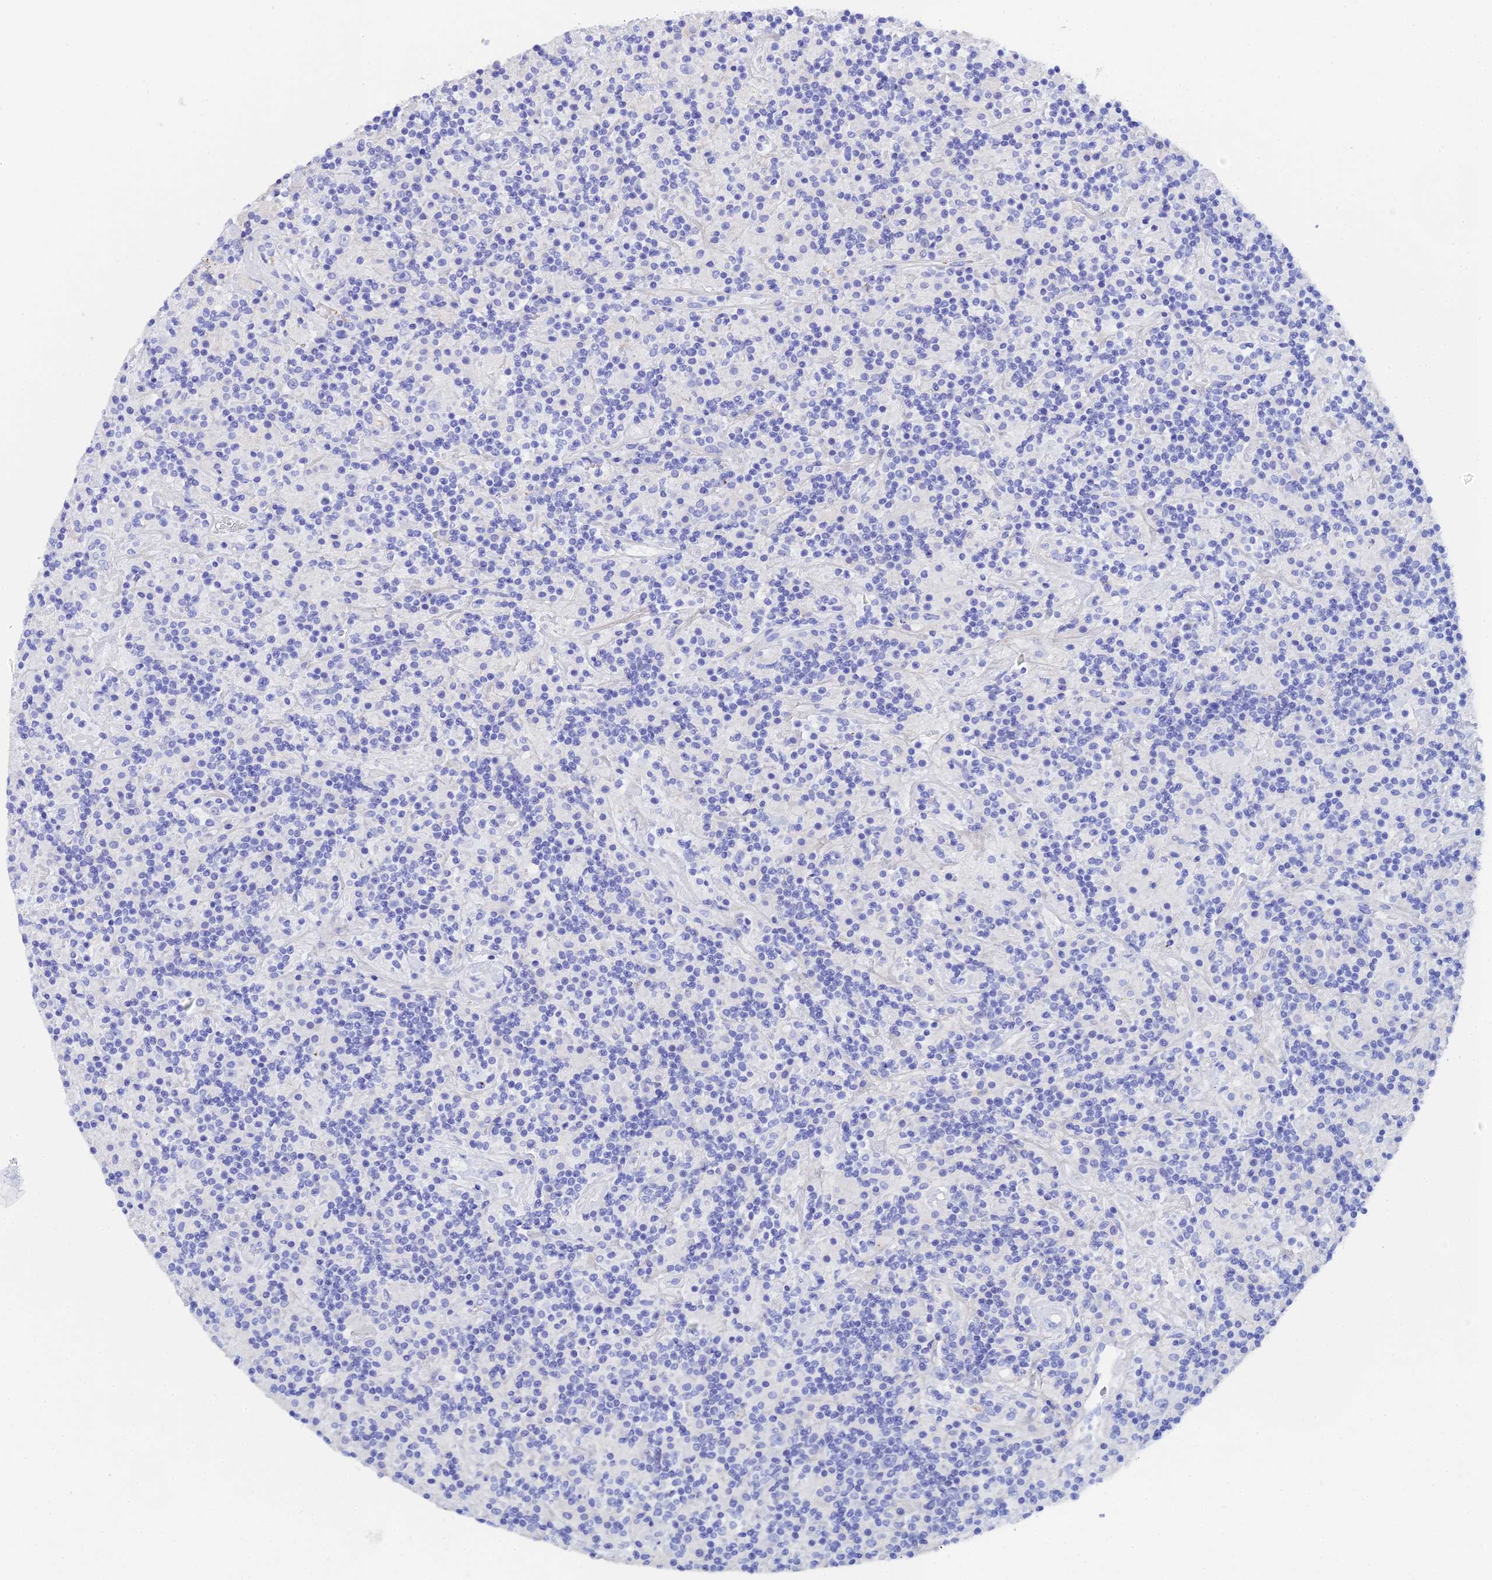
{"staining": {"intensity": "negative", "quantity": "none", "location": "none"}, "tissue": "lymphoma", "cell_type": "Tumor cells", "image_type": "cancer", "snomed": [{"axis": "morphology", "description": "Hodgkin's disease, NOS"}, {"axis": "topography", "description": "Lymph node"}], "caption": "This is an immunohistochemistry (IHC) histopathology image of Hodgkin's disease. There is no expression in tumor cells.", "gene": "CELA3A", "patient": {"sex": "male", "age": 70}}